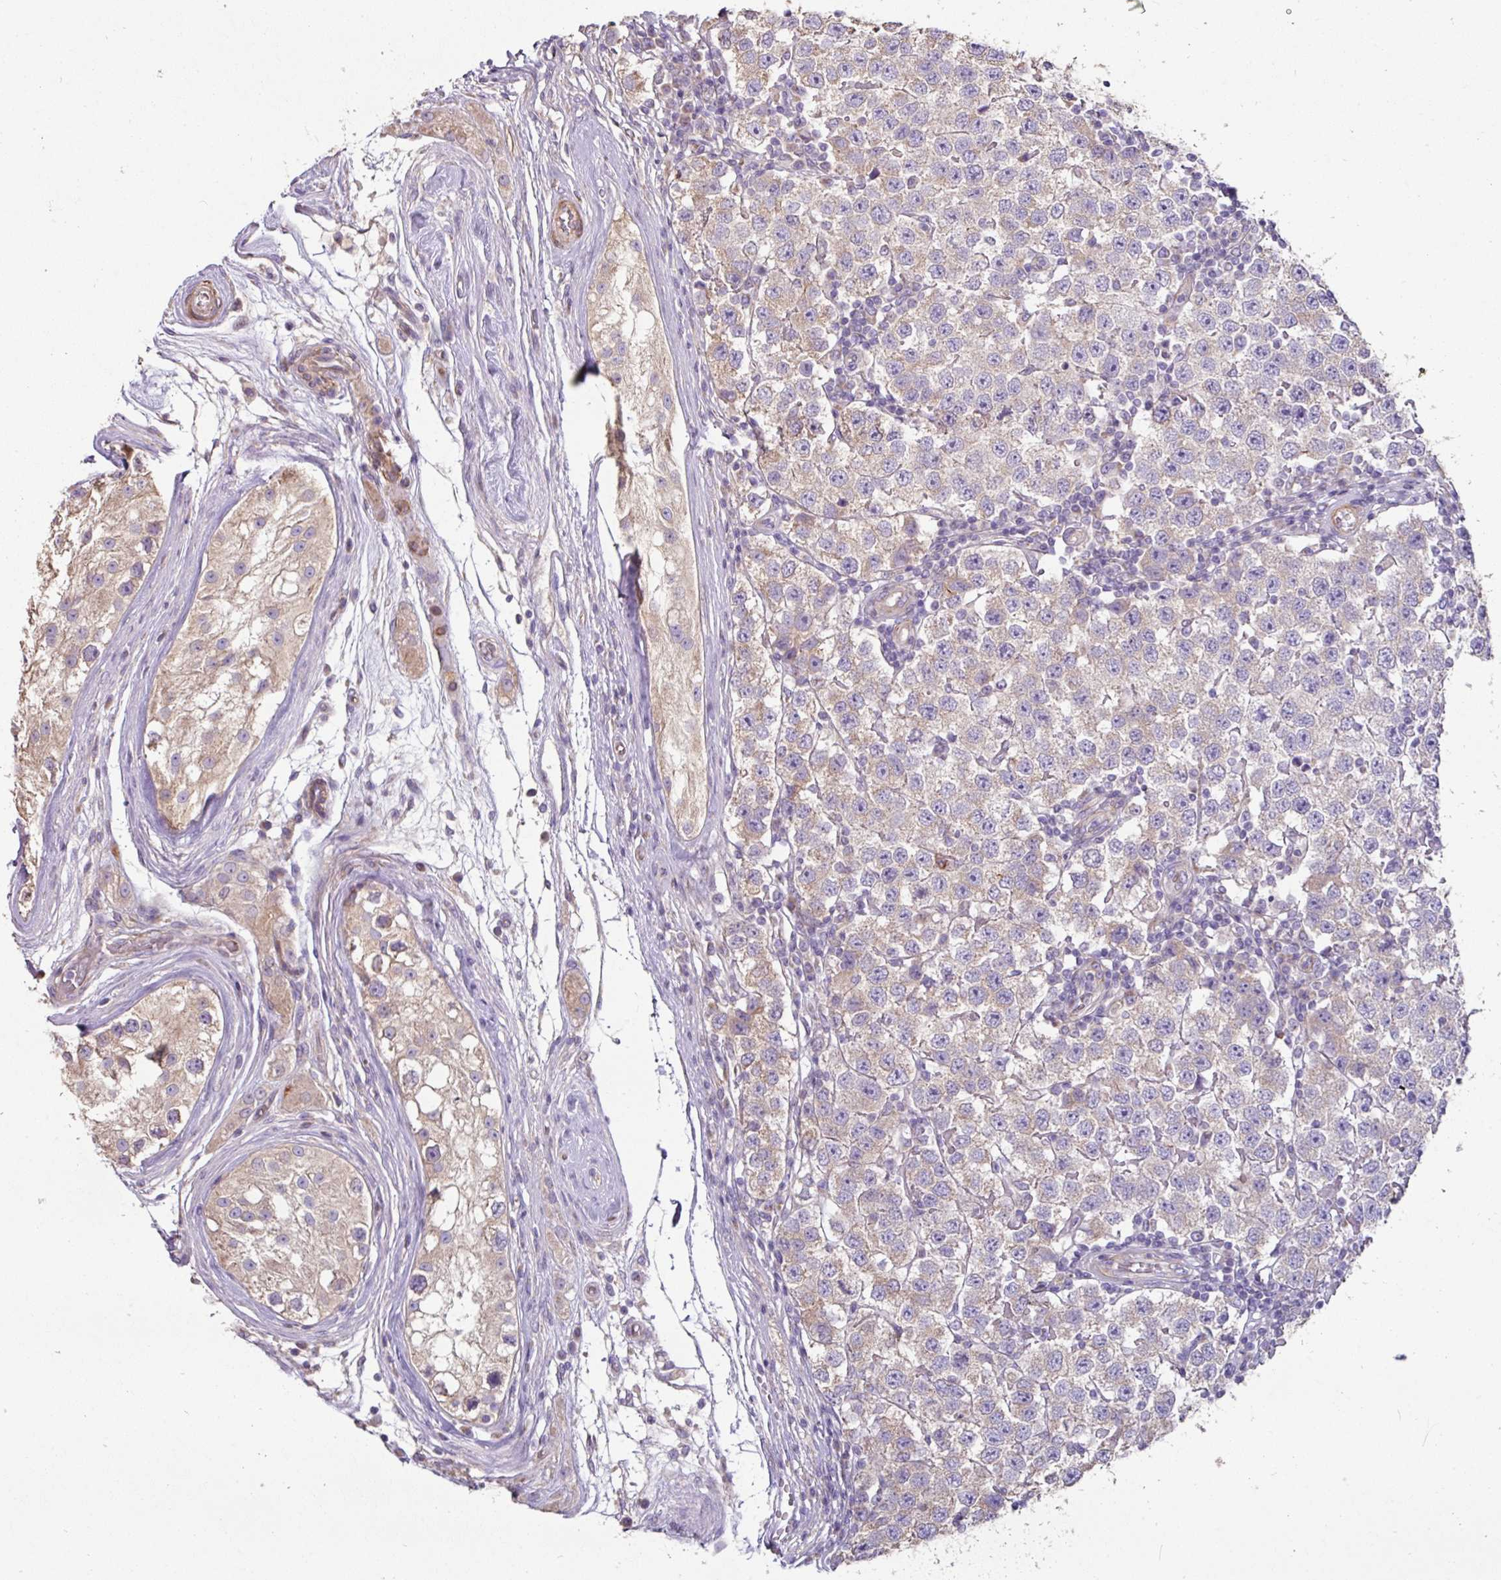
{"staining": {"intensity": "weak", "quantity": "25%-75%", "location": "cytoplasmic/membranous"}, "tissue": "testis cancer", "cell_type": "Tumor cells", "image_type": "cancer", "snomed": [{"axis": "morphology", "description": "Seminoma, NOS"}, {"axis": "topography", "description": "Testis"}], "caption": "Weak cytoplasmic/membranous positivity for a protein is identified in about 25%-75% of tumor cells of testis seminoma using immunohistochemistry.", "gene": "MRRF", "patient": {"sex": "male", "age": 34}}